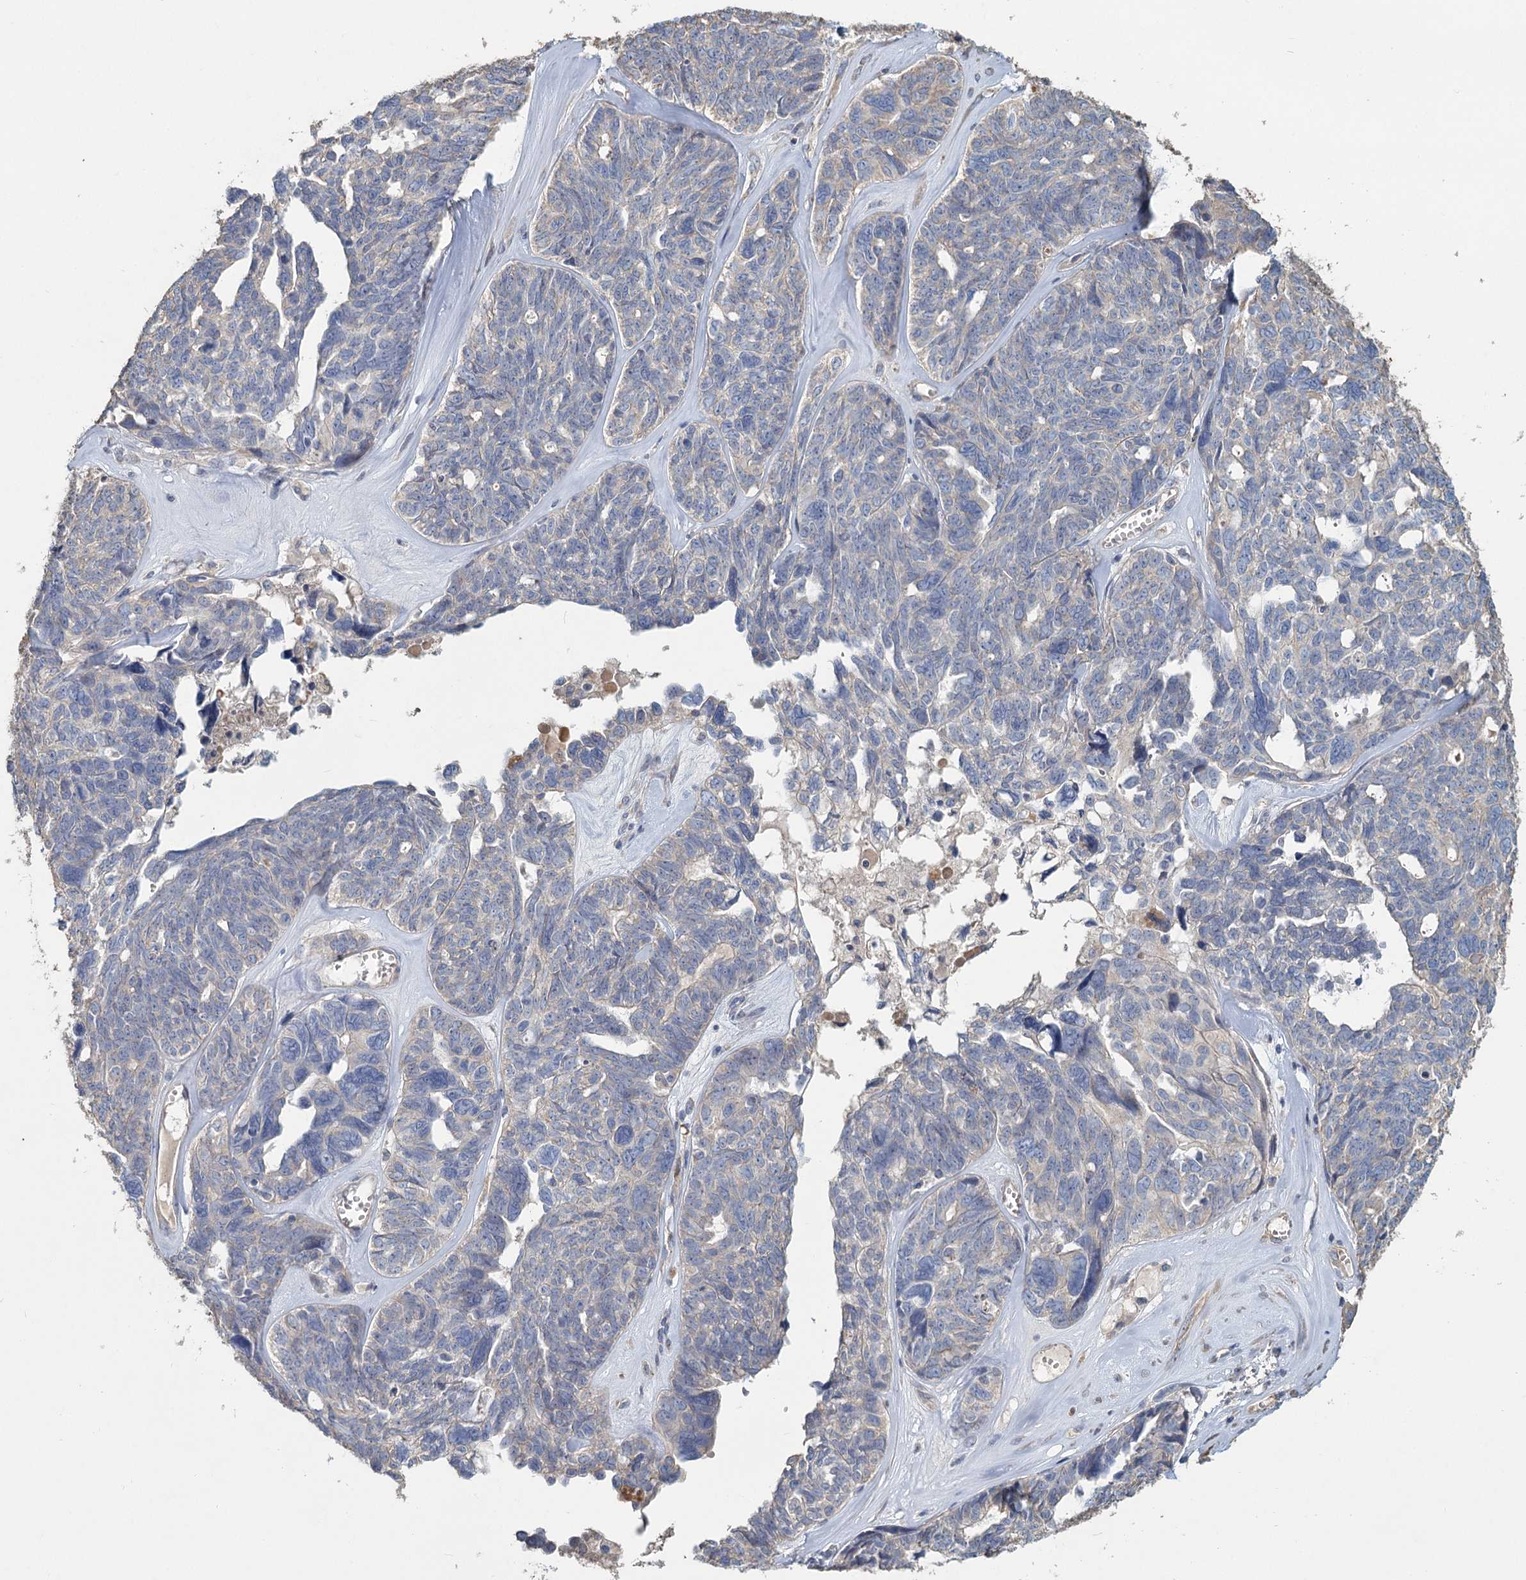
{"staining": {"intensity": "negative", "quantity": "none", "location": "none"}, "tissue": "ovarian cancer", "cell_type": "Tumor cells", "image_type": "cancer", "snomed": [{"axis": "morphology", "description": "Cystadenocarcinoma, serous, NOS"}, {"axis": "topography", "description": "Ovary"}], "caption": "High power microscopy histopathology image of an IHC image of ovarian cancer, revealing no significant positivity in tumor cells. Nuclei are stained in blue.", "gene": "HES2", "patient": {"sex": "female", "age": 79}}